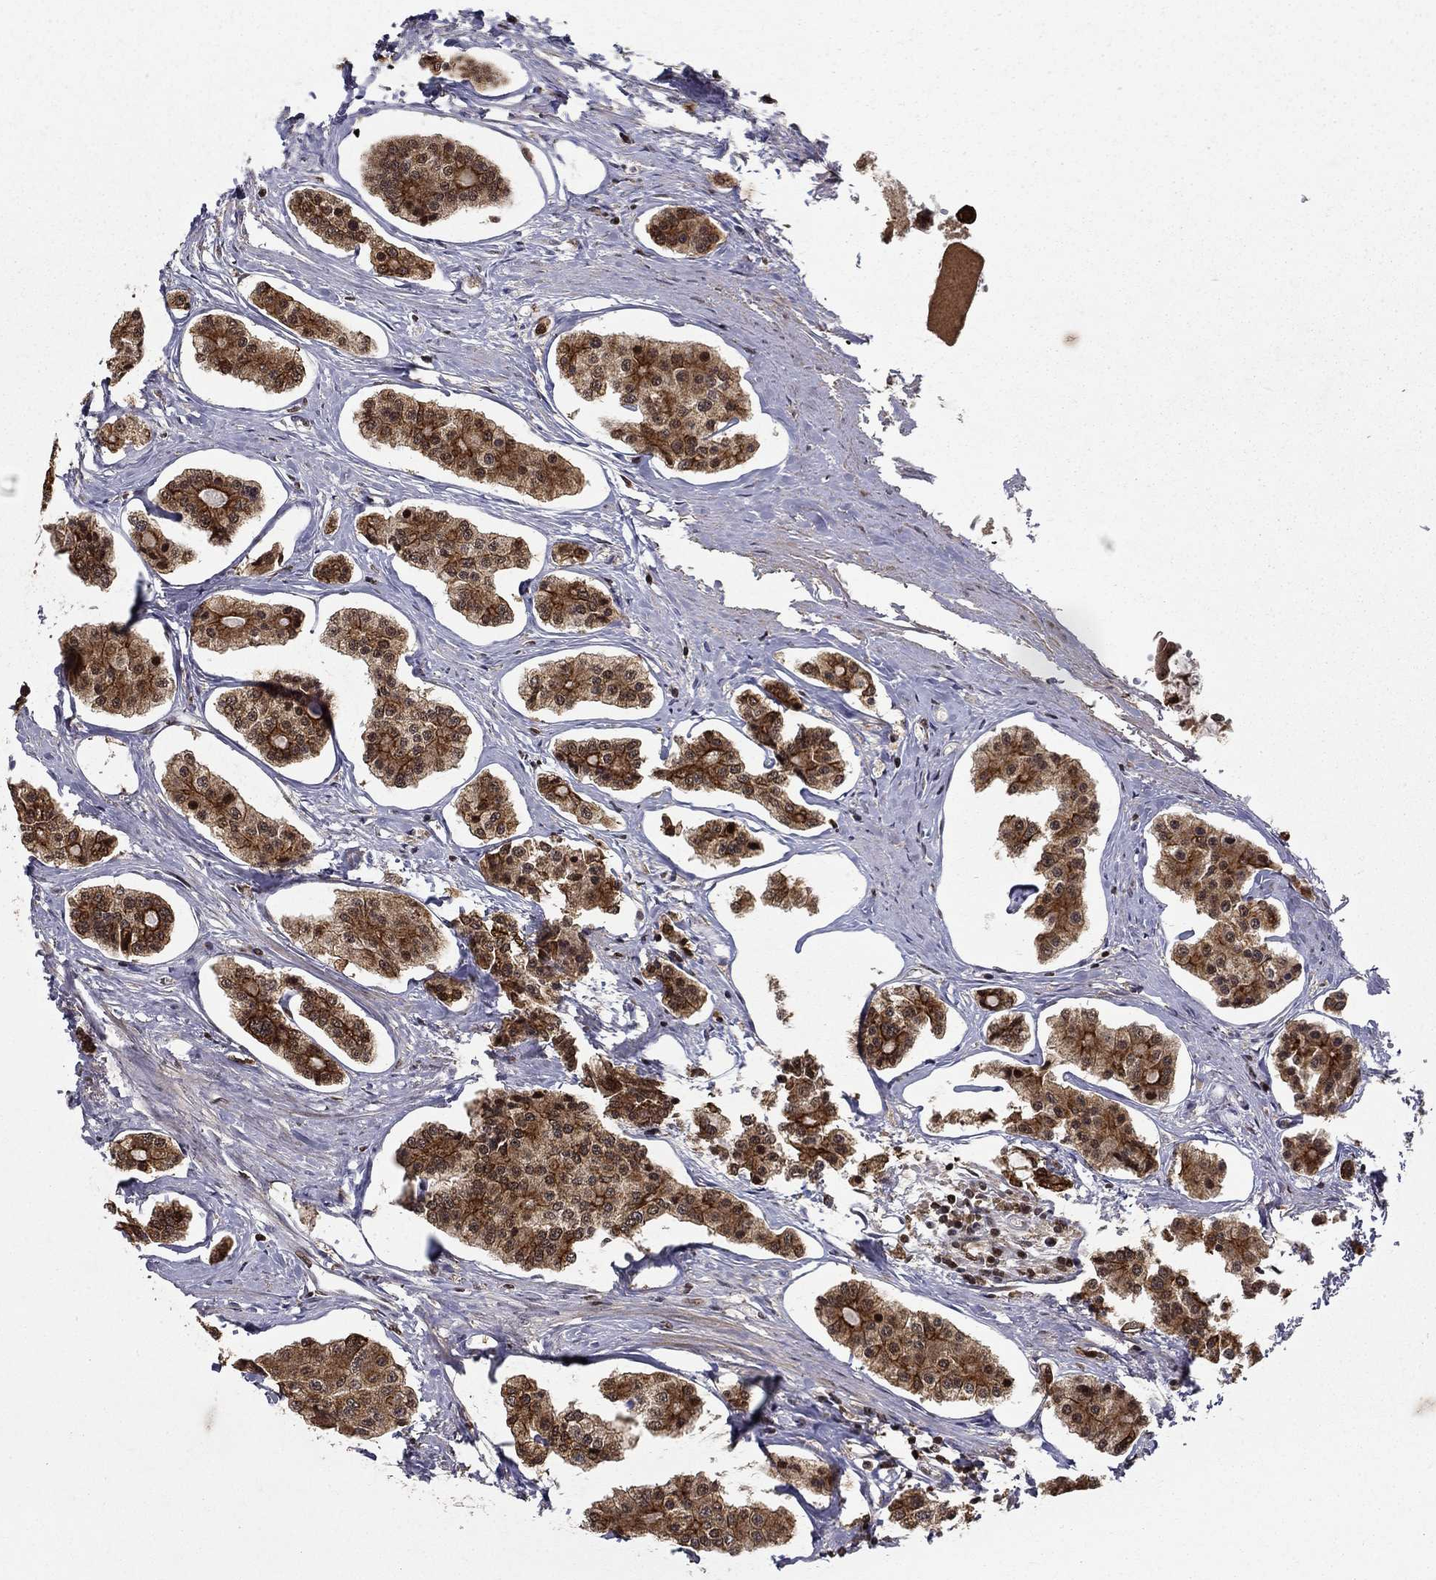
{"staining": {"intensity": "strong", "quantity": ">75%", "location": "cytoplasmic/membranous"}, "tissue": "carcinoid", "cell_type": "Tumor cells", "image_type": "cancer", "snomed": [{"axis": "morphology", "description": "Carcinoid, malignant, NOS"}, {"axis": "topography", "description": "Small intestine"}], "caption": "IHC staining of carcinoid, which exhibits high levels of strong cytoplasmic/membranous positivity in approximately >75% of tumor cells indicating strong cytoplasmic/membranous protein staining. The staining was performed using DAB (brown) for protein detection and nuclei were counterstained in hematoxylin (blue).", "gene": "CDCA7L", "patient": {"sex": "female", "age": 65}}